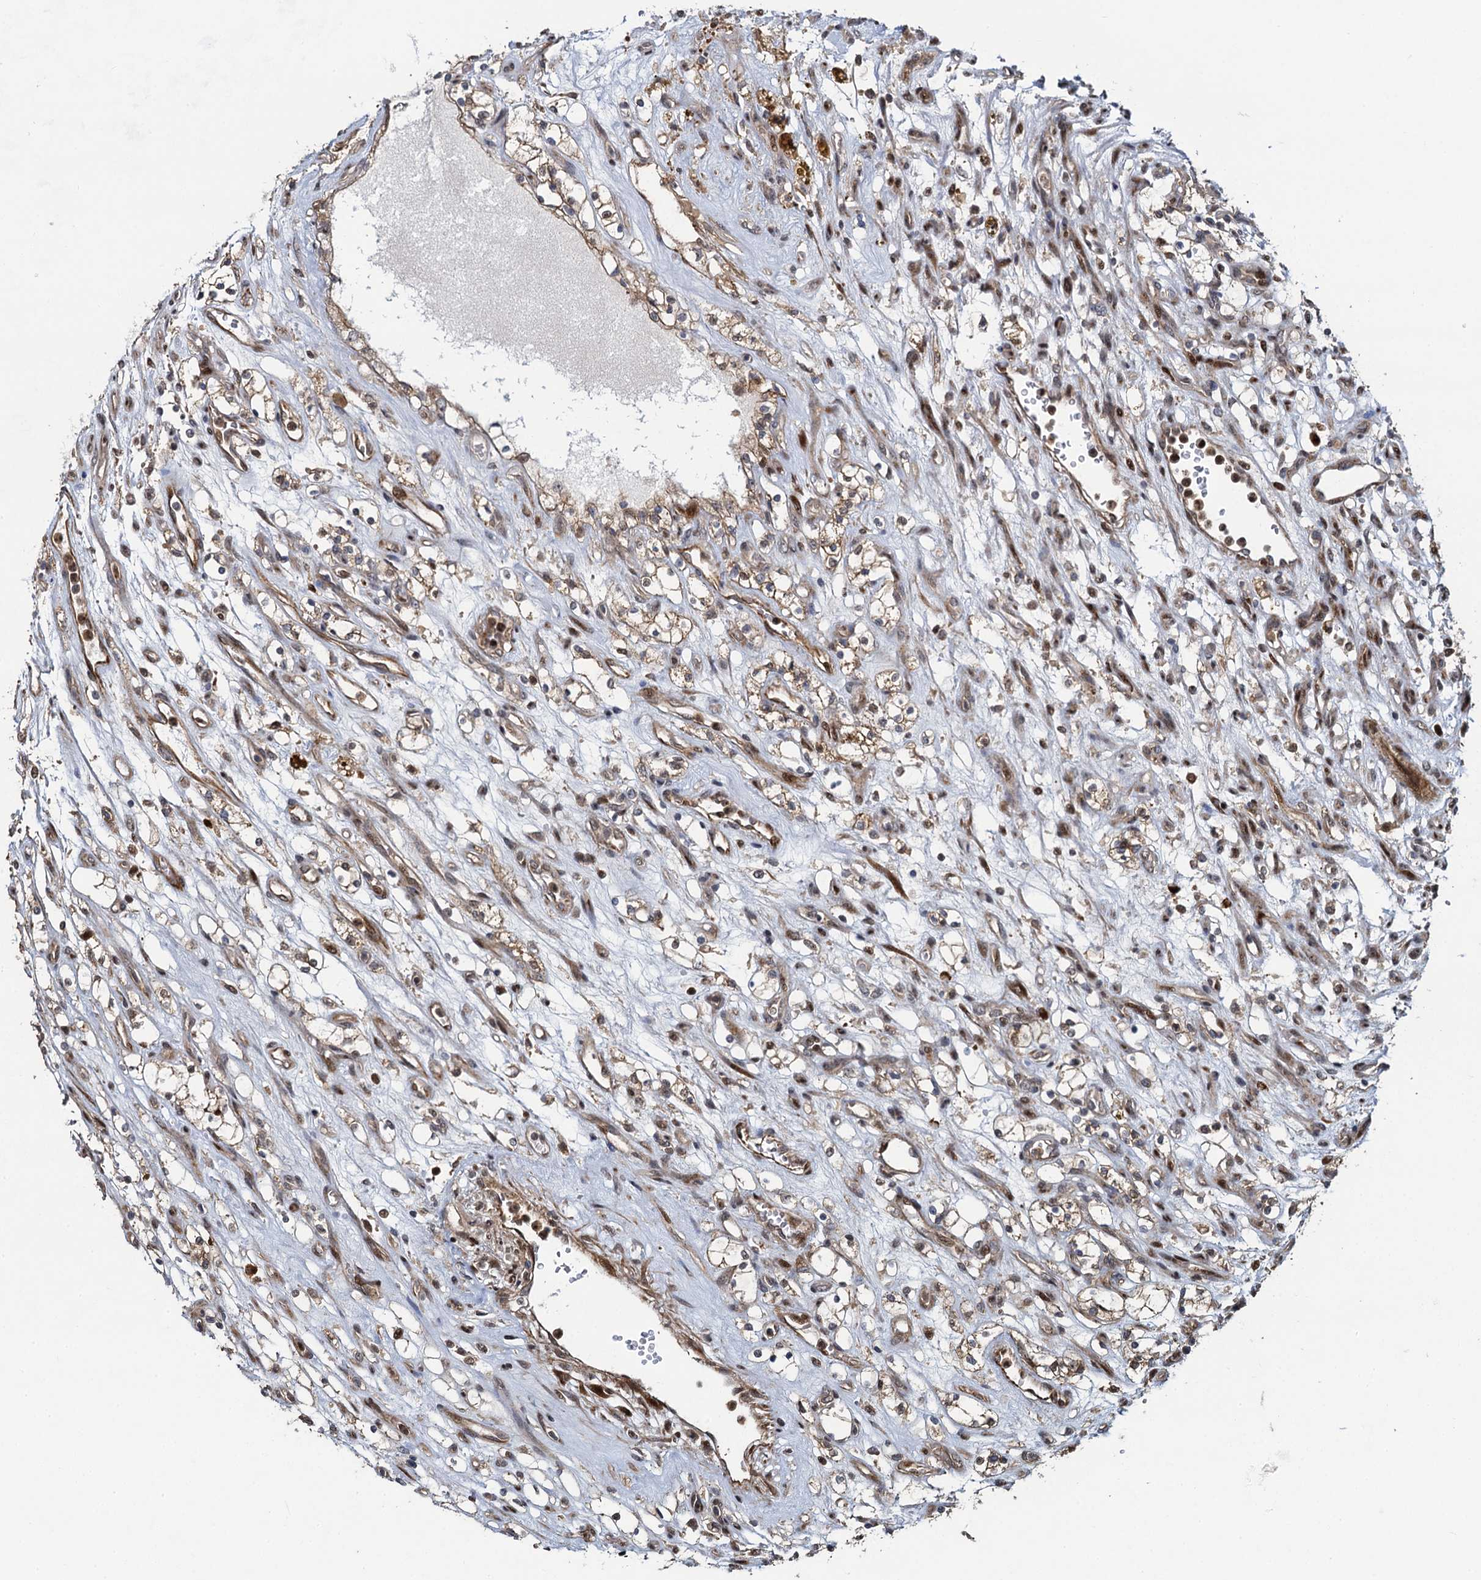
{"staining": {"intensity": "weak", "quantity": "25%-75%", "location": "cytoplasmic/membranous"}, "tissue": "renal cancer", "cell_type": "Tumor cells", "image_type": "cancer", "snomed": [{"axis": "morphology", "description": "Adenocarcinoma, NOS"}, {"axis": "topography", "description": "Kidney"}], "caption": "Adenocarcinoma (renal) stained with a protein marker reveals weak staining in tumor cells.", "gene": "ATOSA", "patient": {"sex": "female", "age": 69}}